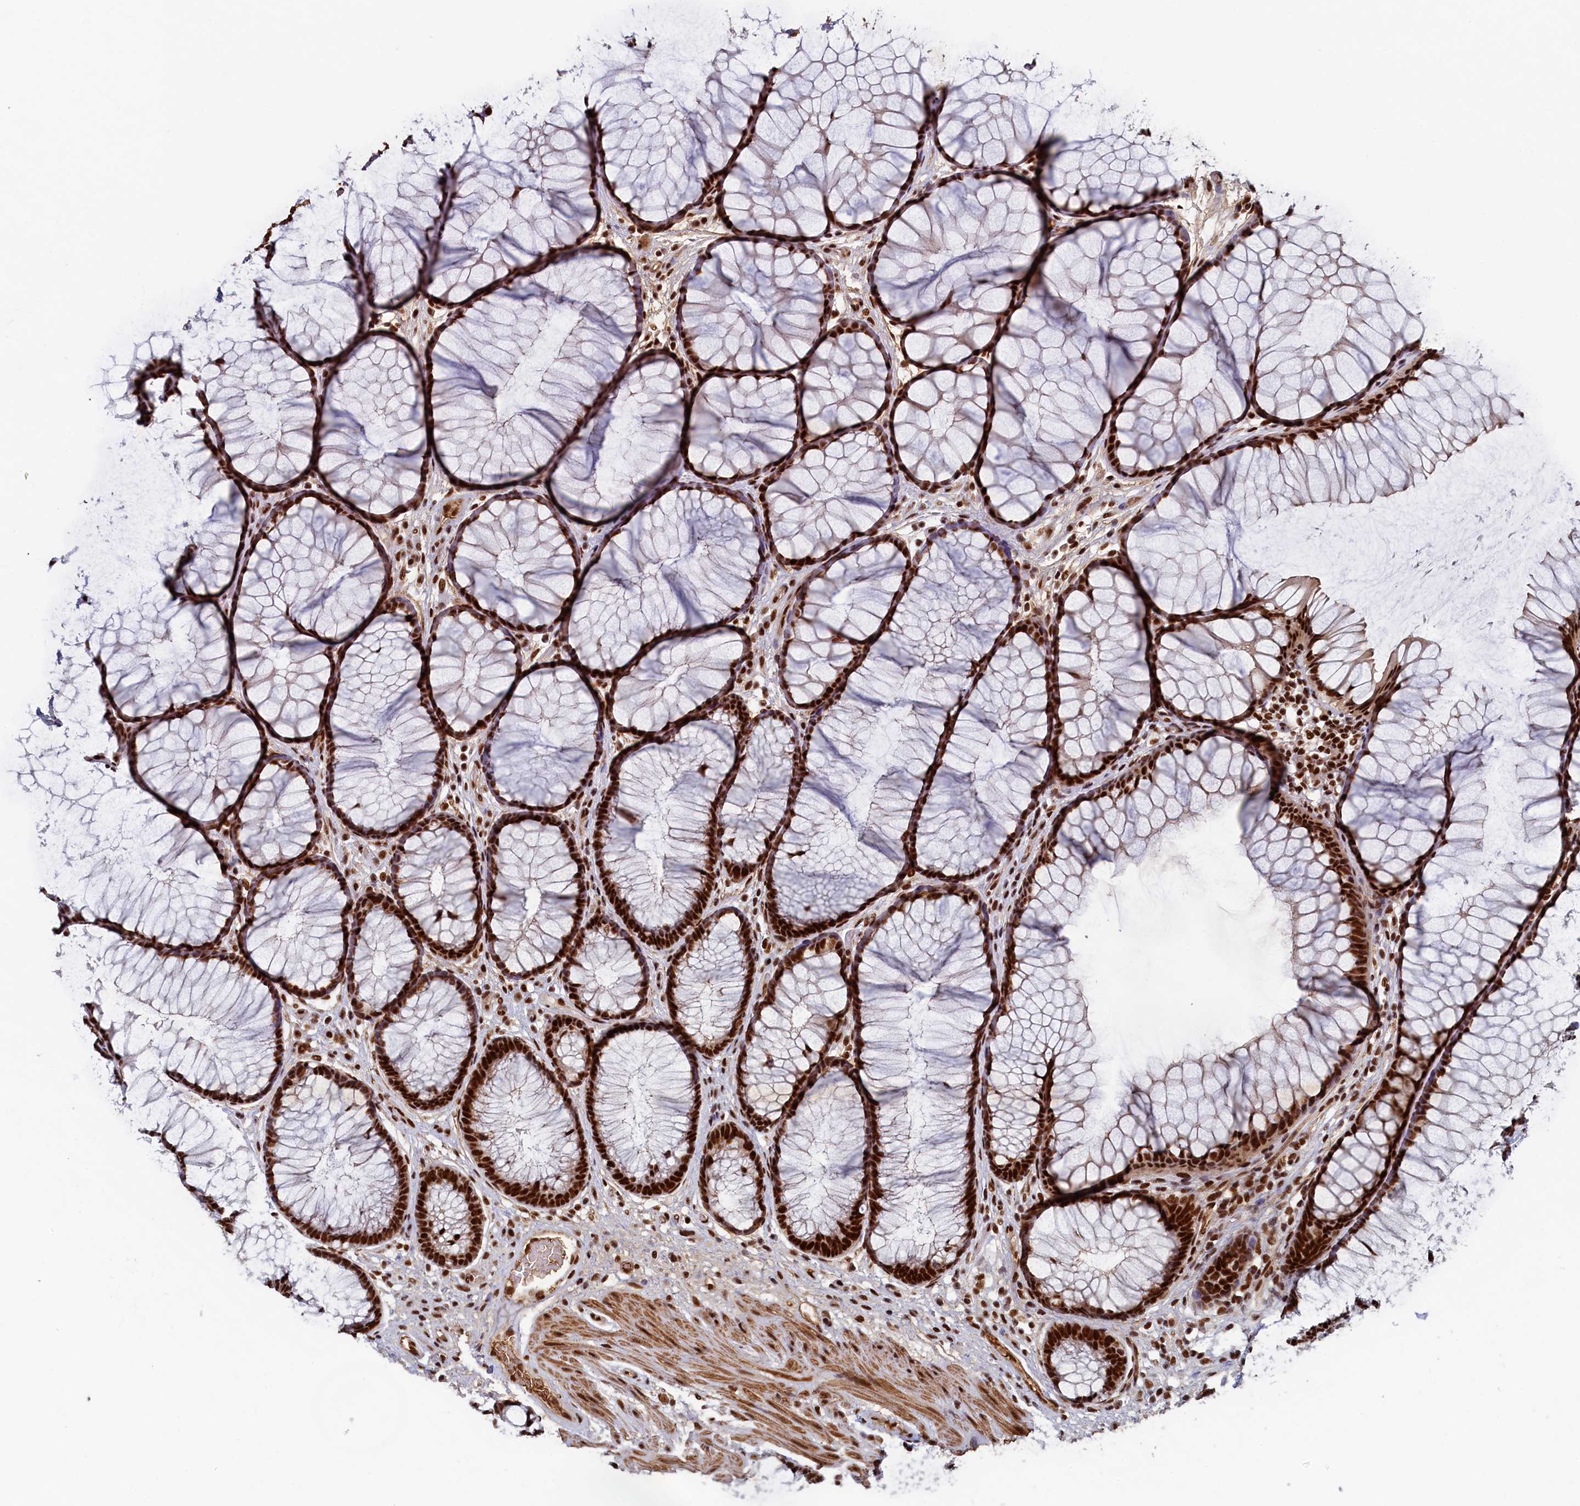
{"staining": {"intensity": "strong", "quantity": ">75%", "location": "nuclear"}, "tissue": "colon", "cell_type": "Endothelial cells", "image_type": "normal", "snomed": [{"axis": "morphology", "description": "Normal tissue, NOS"}, {"axis": "topography", "description": "Colon"}], "caption": "DAB (3,3'-diaminobenzidine) immunohistochemical staining of unremarkable colon shows strong nuclear protein staining in about >75% of endothelial cells. The staining was performed using DAB to visualize the protein expression in brown, while the nuclei were stained in blue with hematoxylin (Magnification: 20x).", "gene": "ZC3H18", "patient": {"sex": "female", "age": 82}}